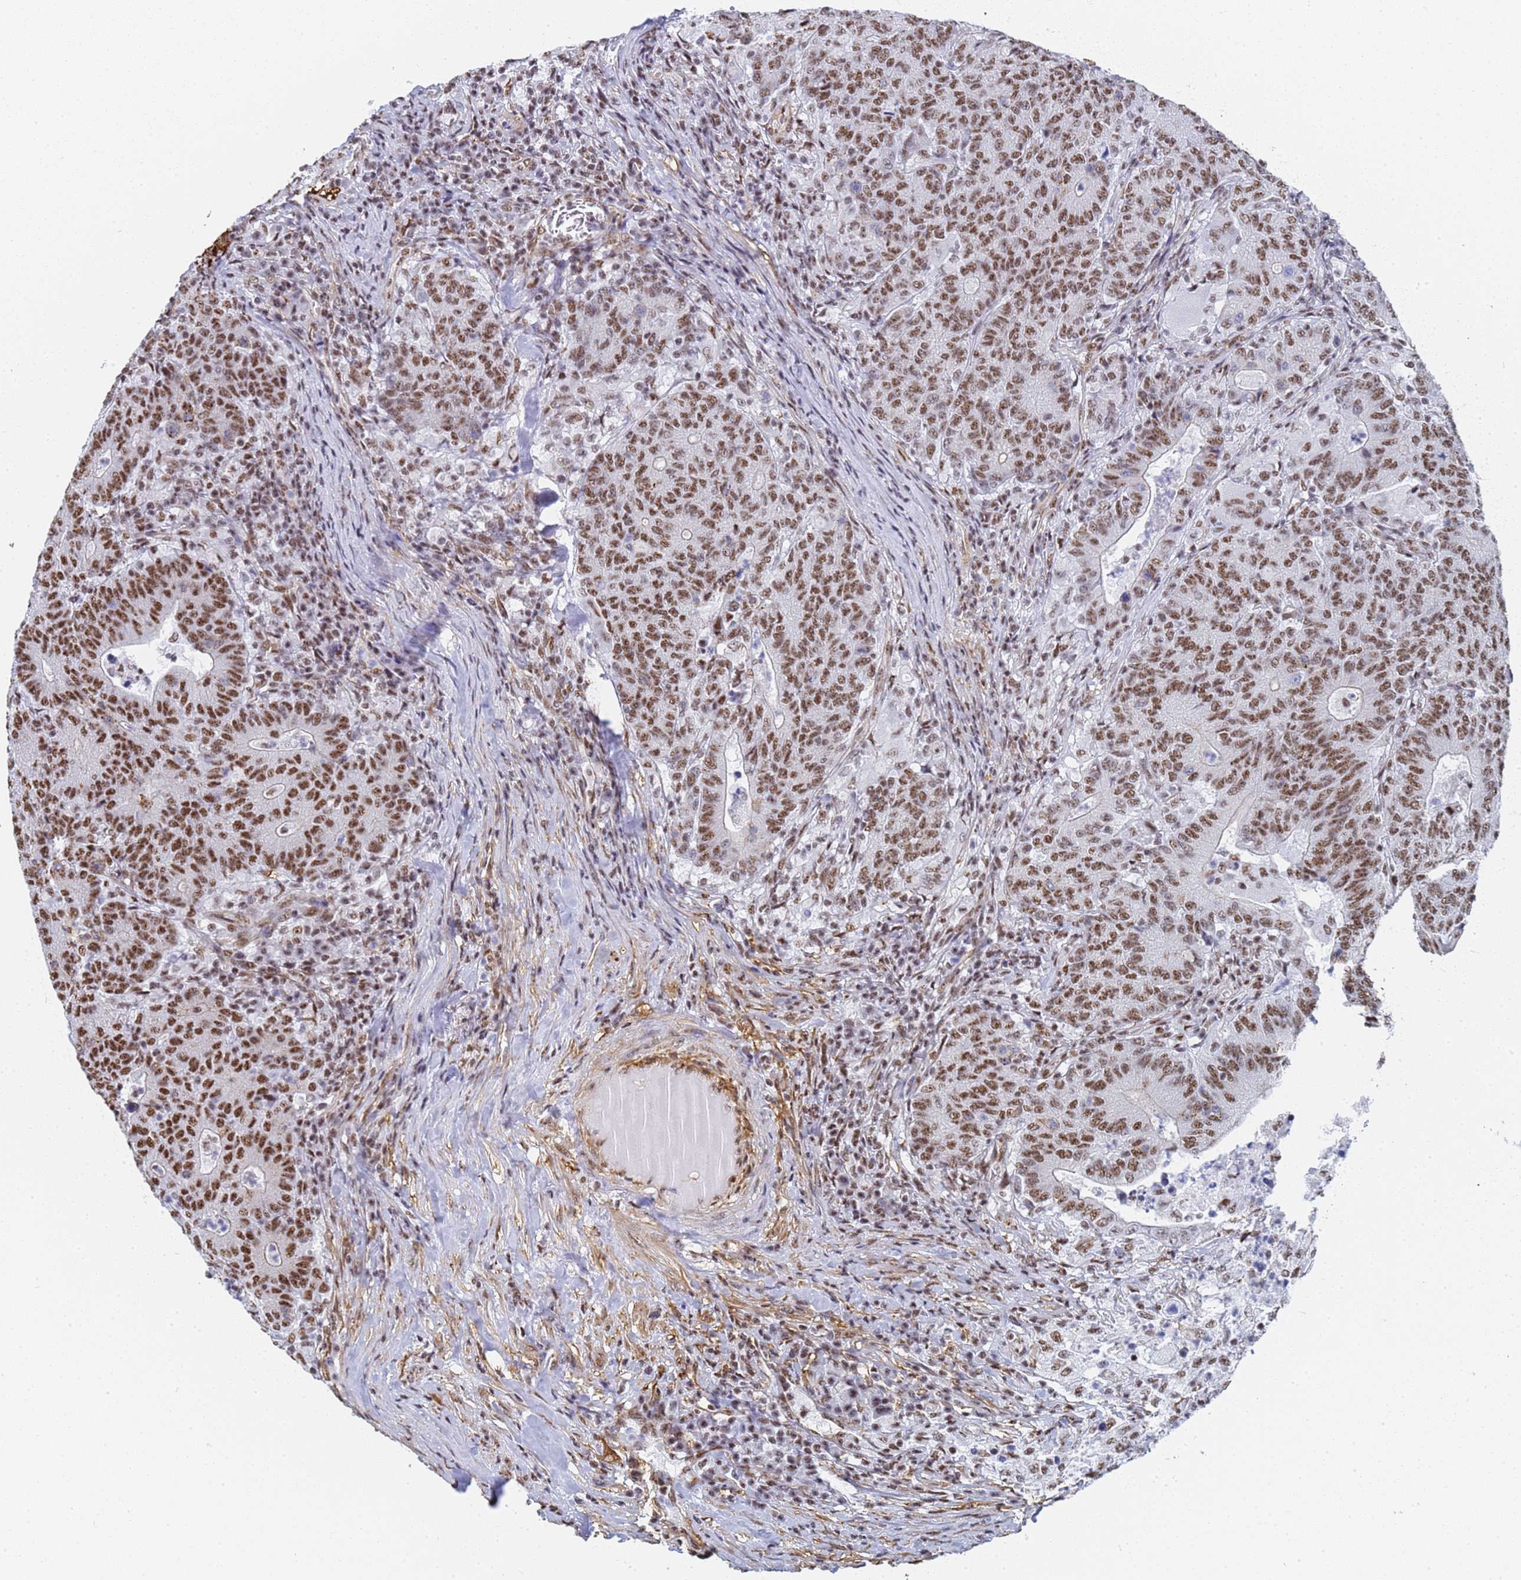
{"staining": {"intensity": "moderate", "quantity": ">75%", "location": "nuclear"}, "tissue": "colorectal cancer", "cell_type": "Tumor cells", "image_type": "cancer", "snomed": [{"axis": "morphology", "description": "Adenocarcinoma, NOS"}, {"axis": "topography", "description": "Colon"}], "caption": "Tumor cells reveal moderate nuclear staining in about >75% of cells in colorectal adenocarcinoma.", "gene": "PRRT4", "patient": {"sex": "female", "age": 75}}